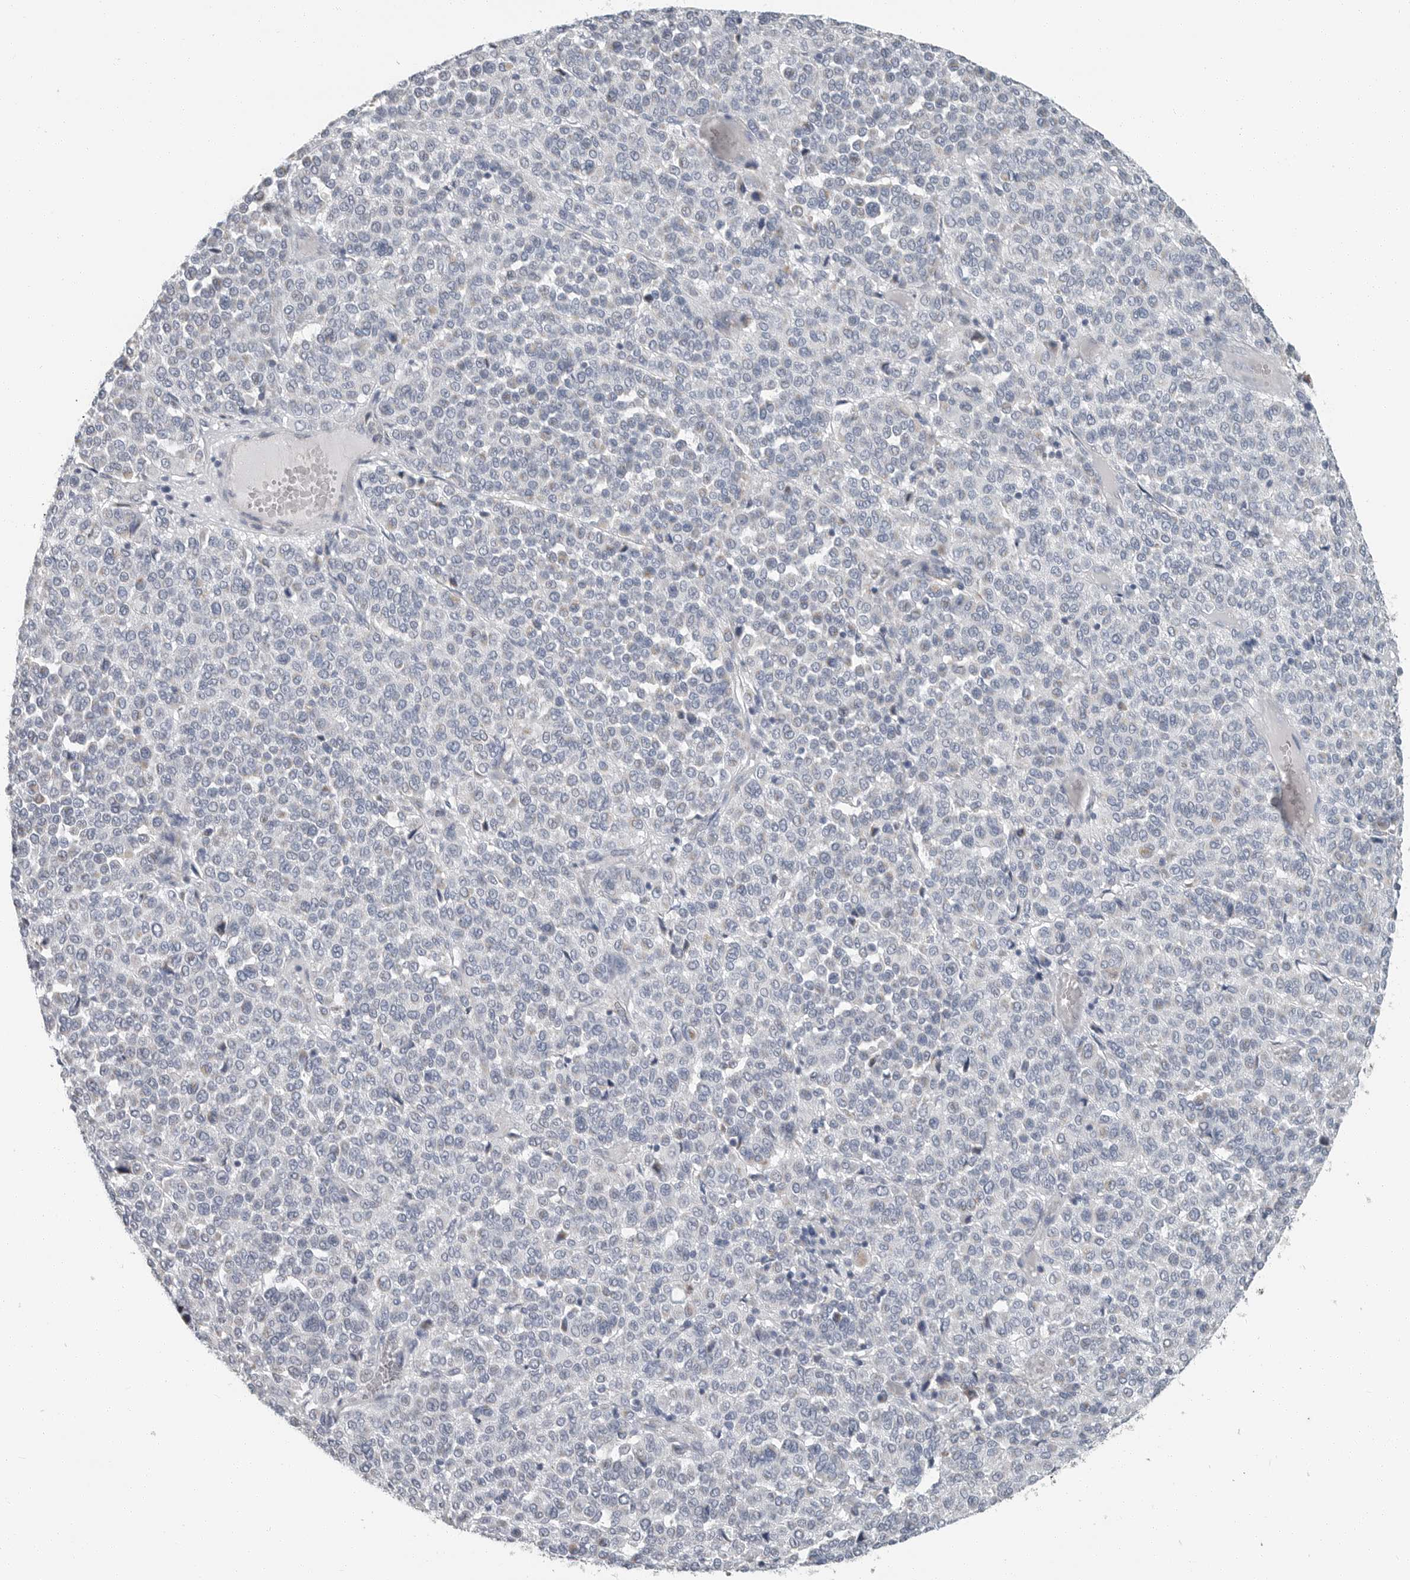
{"staining": {"intensity": "negative", "quantity": "none", "location": "none"}, "tissue": "melanoma", "cell_type": "Tumor cells", "image_type": "cancer", "snomed": [{"axis": "morphology", "description": "Malignant melanoma, Metastatic site"}, {"axis": "topography", "description": "Pancreas"}], "caption": "Tumor cells show no significant expression in melanoma.", "gene": "PLN", "patient": {"sex": "female", "age": 30}}